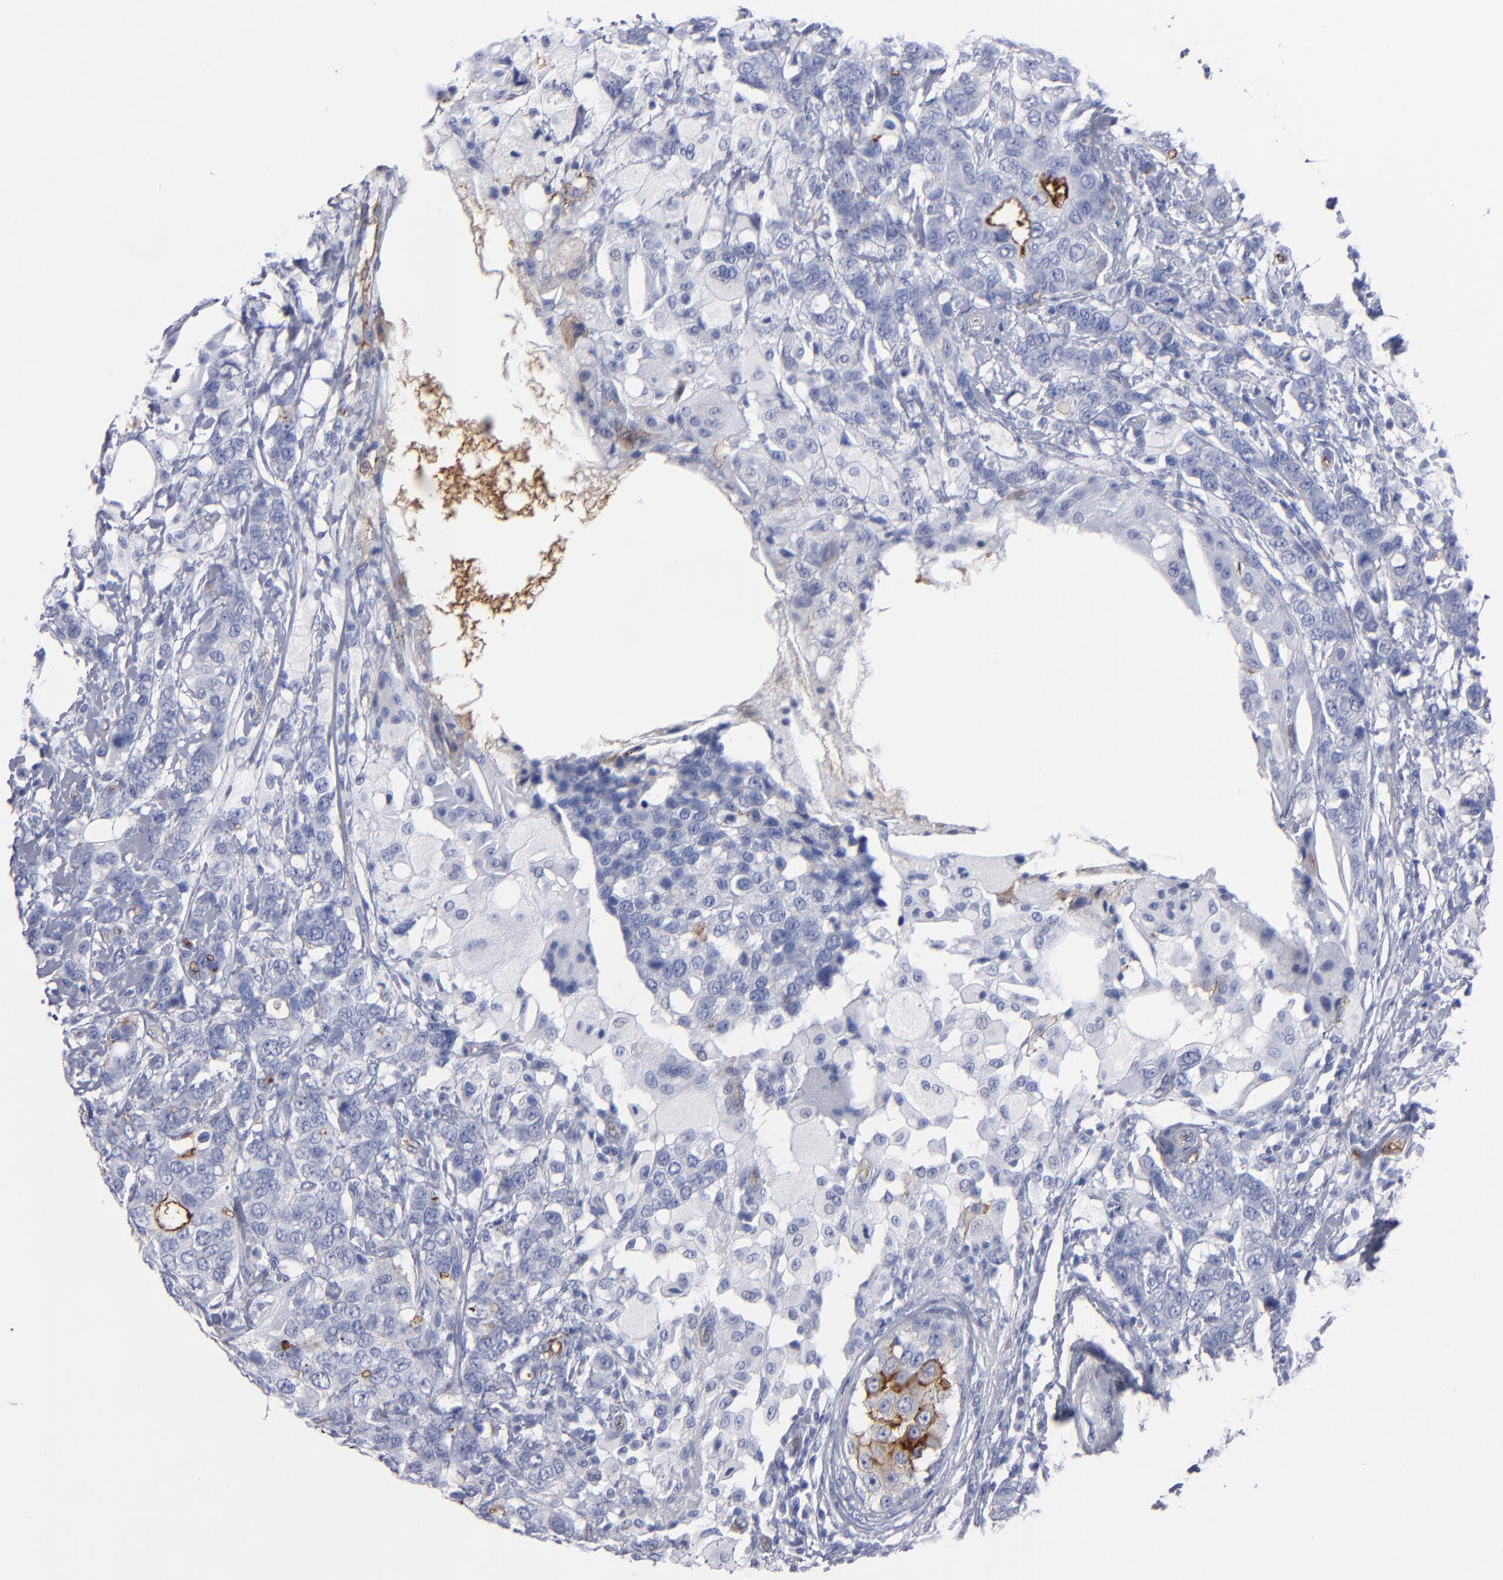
{"staining": {"intensity": "moderate", "quantity": "<25%", "location": "cytoplasmic/membranous"}, "tissue": "breast cancer", "cell_type": "Tumor cells", "image_type": "cancer", "snomed": [{"axis": "morphology", "description": "Duct carcinoma"}, {"axis": "topography", "description": "Breast"}], "caption": "The image shows immunohistochemical staining of breast cancer. There is moderate cytoplasmic/membranous expression is appreciated in about <25% of tumor cells.", "gene": "TM4SF1", "patient": {"sex": "female", "age": 27}}